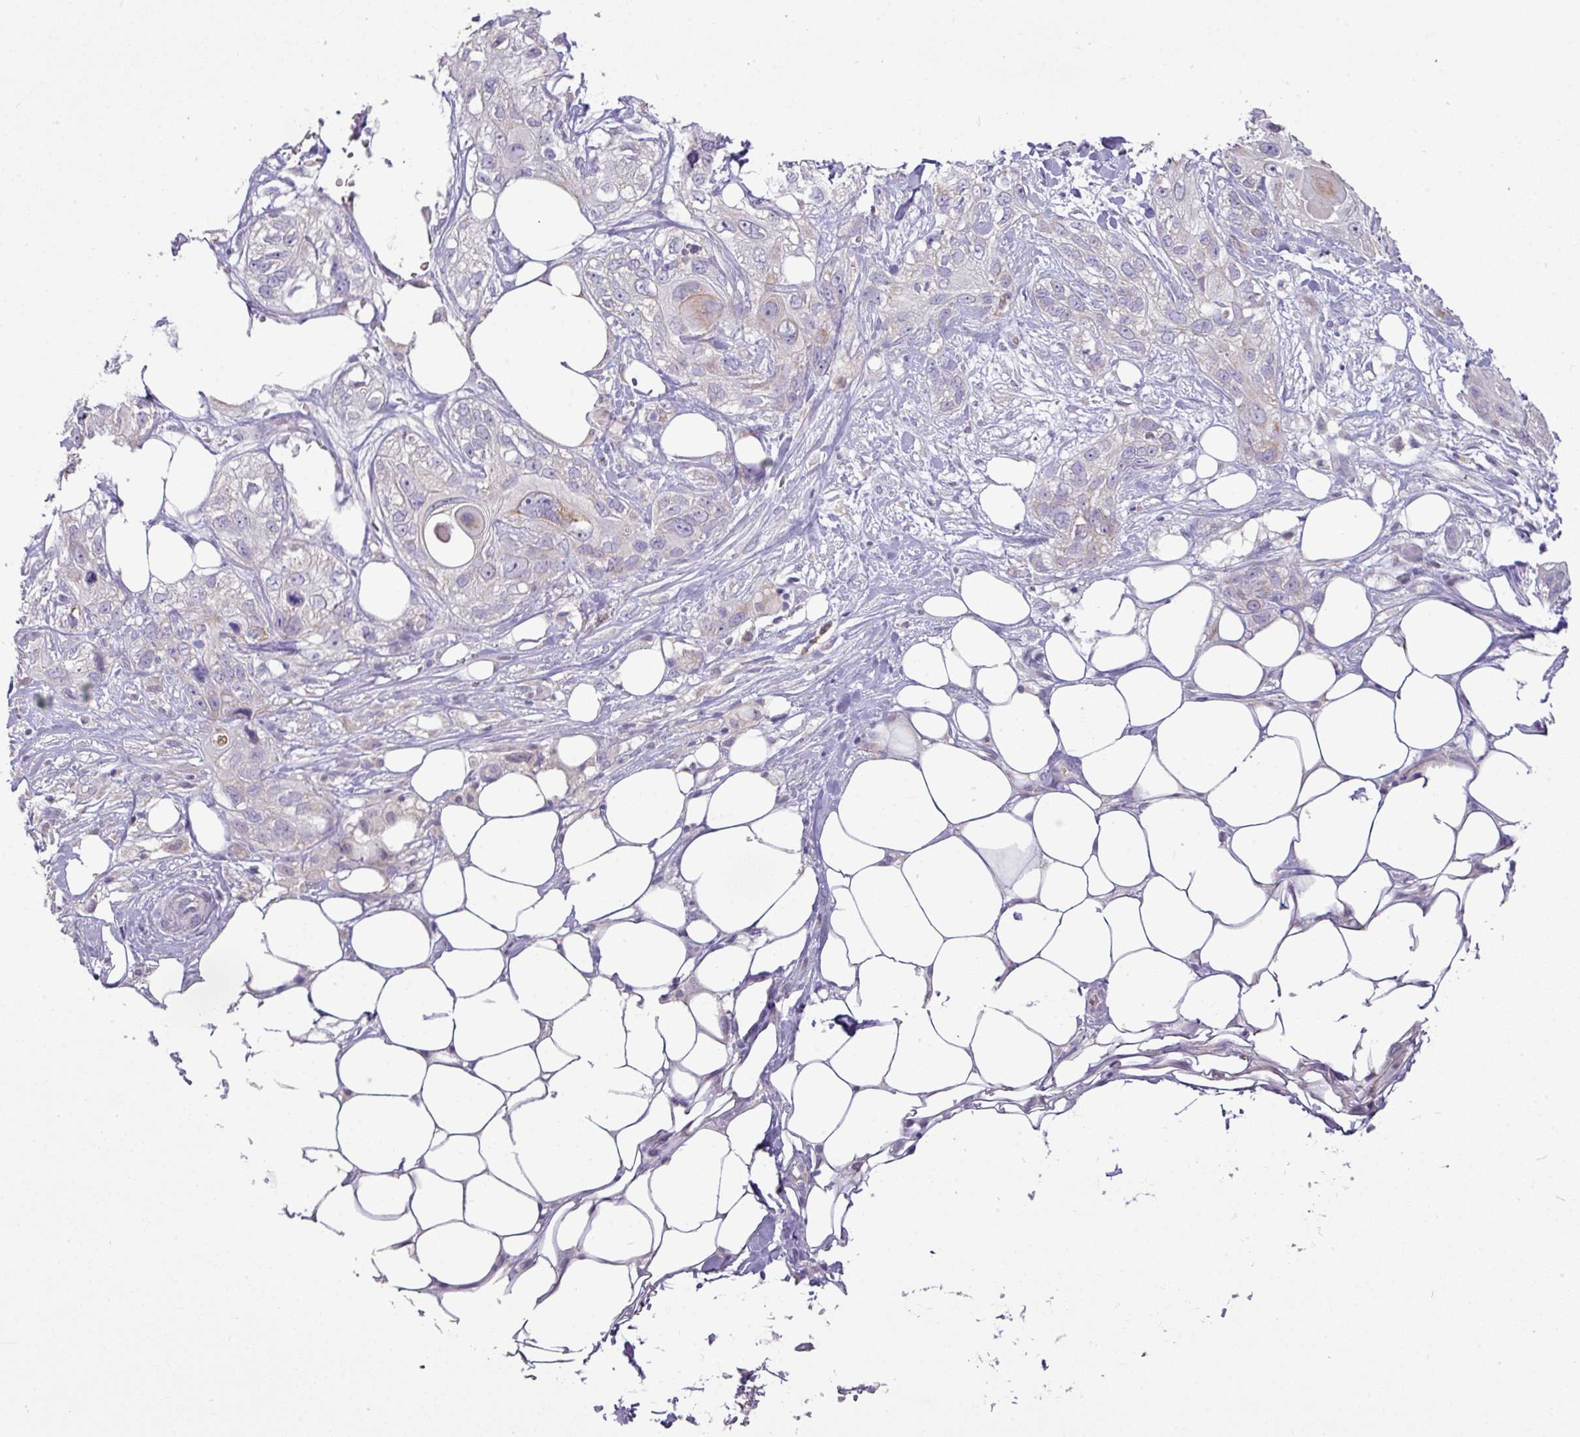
{"staining": {"intensity": "negative", "quantity": "none", "location": "none"}, "tissue": "skin cancer", "cell_type": "Tumor cells", "image_type": "cancer", "snomed": [{"axis": "morphology", "description": "Normal tissue, NOS"}, {"axis": "morphology", "description": "Squamous cell carcinoma, NOS"}, {"axis": "topography", "description": "Skin"}], "caption": "Human squamous cell carcinoma (skin) stained for a protein using immunohistochemistry shows no expression in tumor cells.", "gene": "TRAPPC1", "patient": {"sex": "male", "age": 72}}